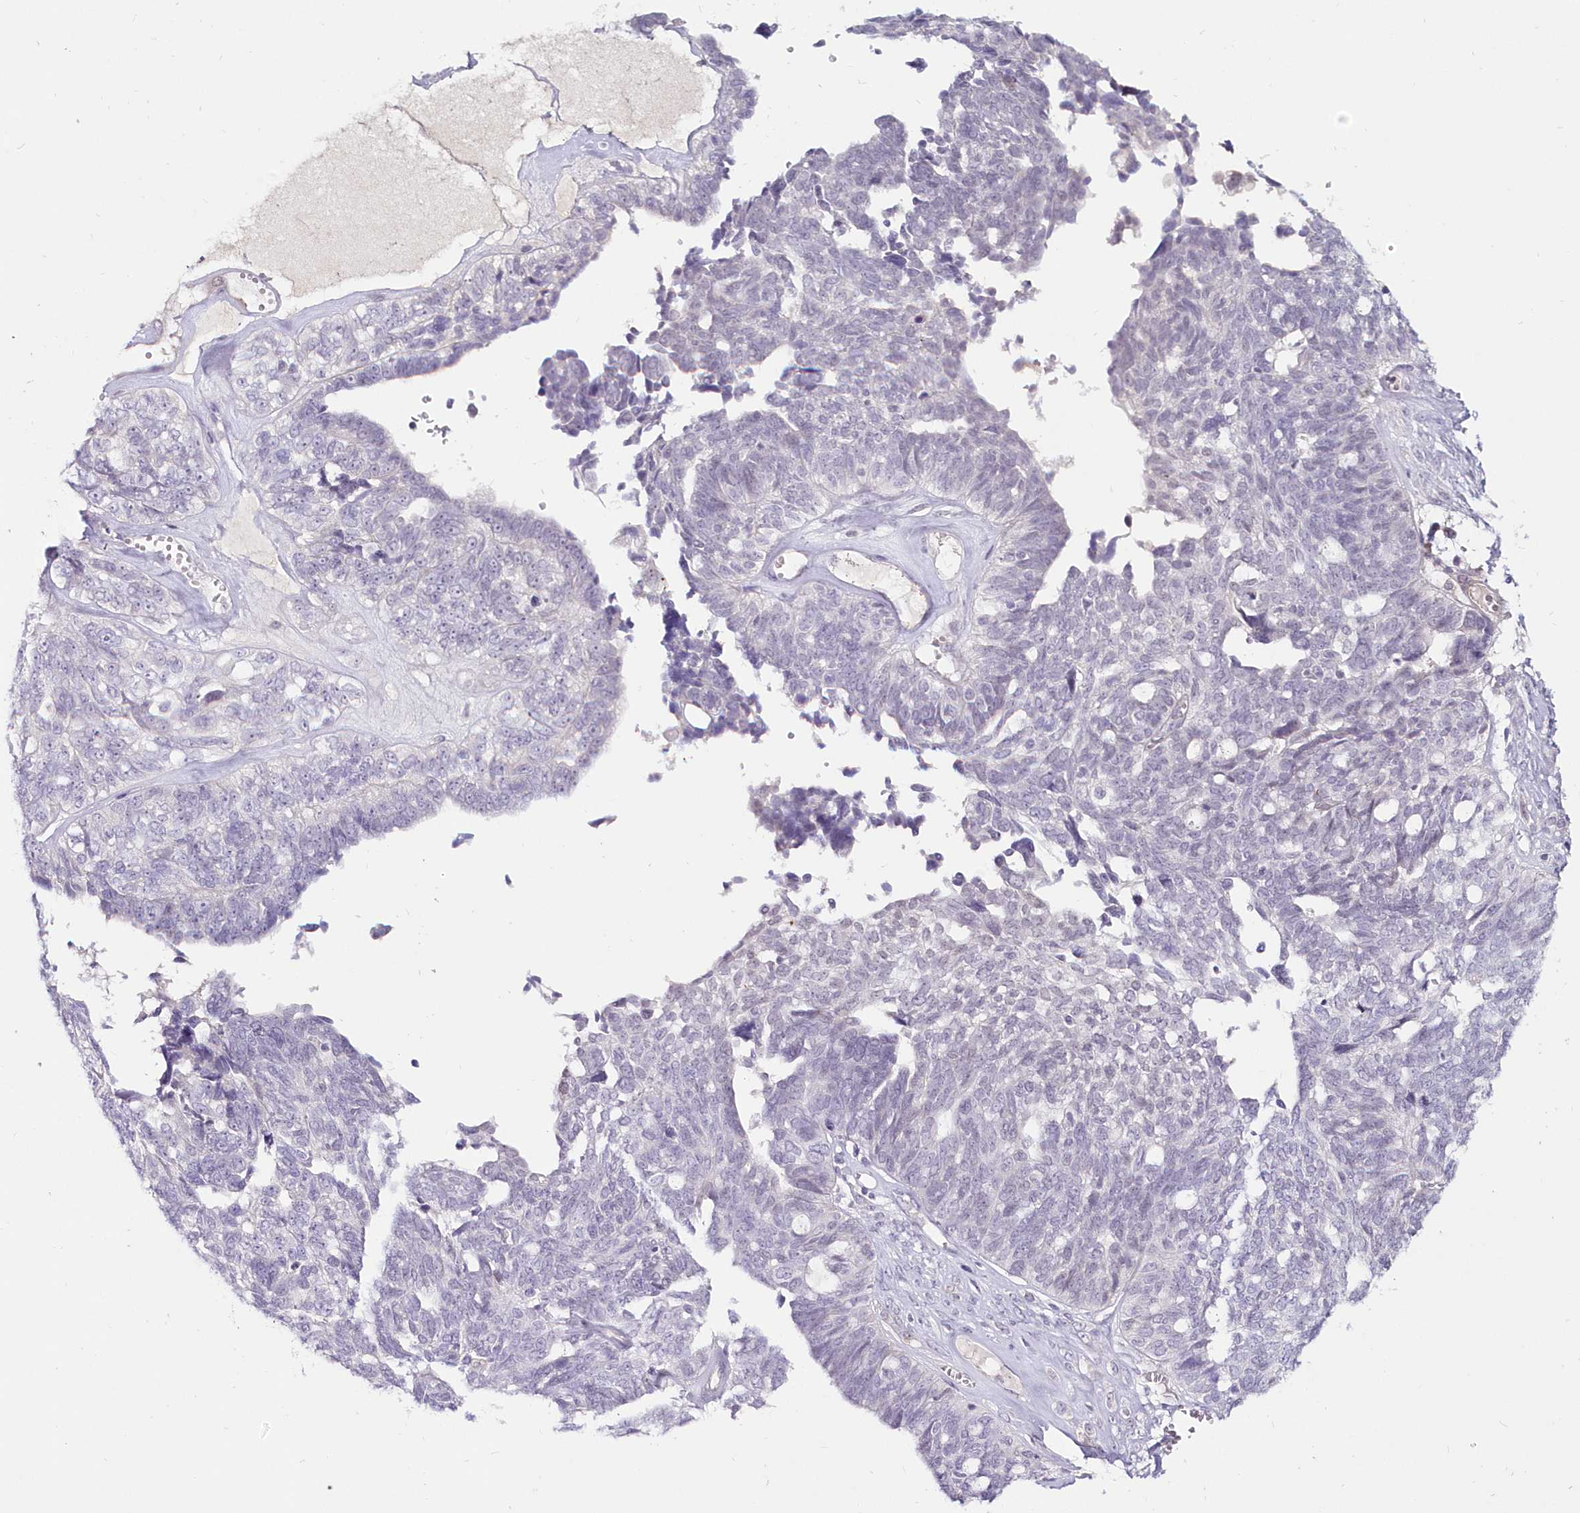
{"staining": {"intensity": "negative", "quantity": "none", "location": "none"}, "tissue": "ovarian cancer", "cell_type": "Tumor cells", "image_type": "cancer", "snomed": [{"axis": "morphology", "description": "Cystadenocarcinoma, serous, NOS"}, {"axis": "topography", "description": "Ovary"}], "caption": "This is a micrograph of immunohistochemistry staining of ovarian serous cystadenocarcinoma, which shows no expression in tumor cells.", "gene": "SNED1", "patient": {"sex": "female", "age": 79}}